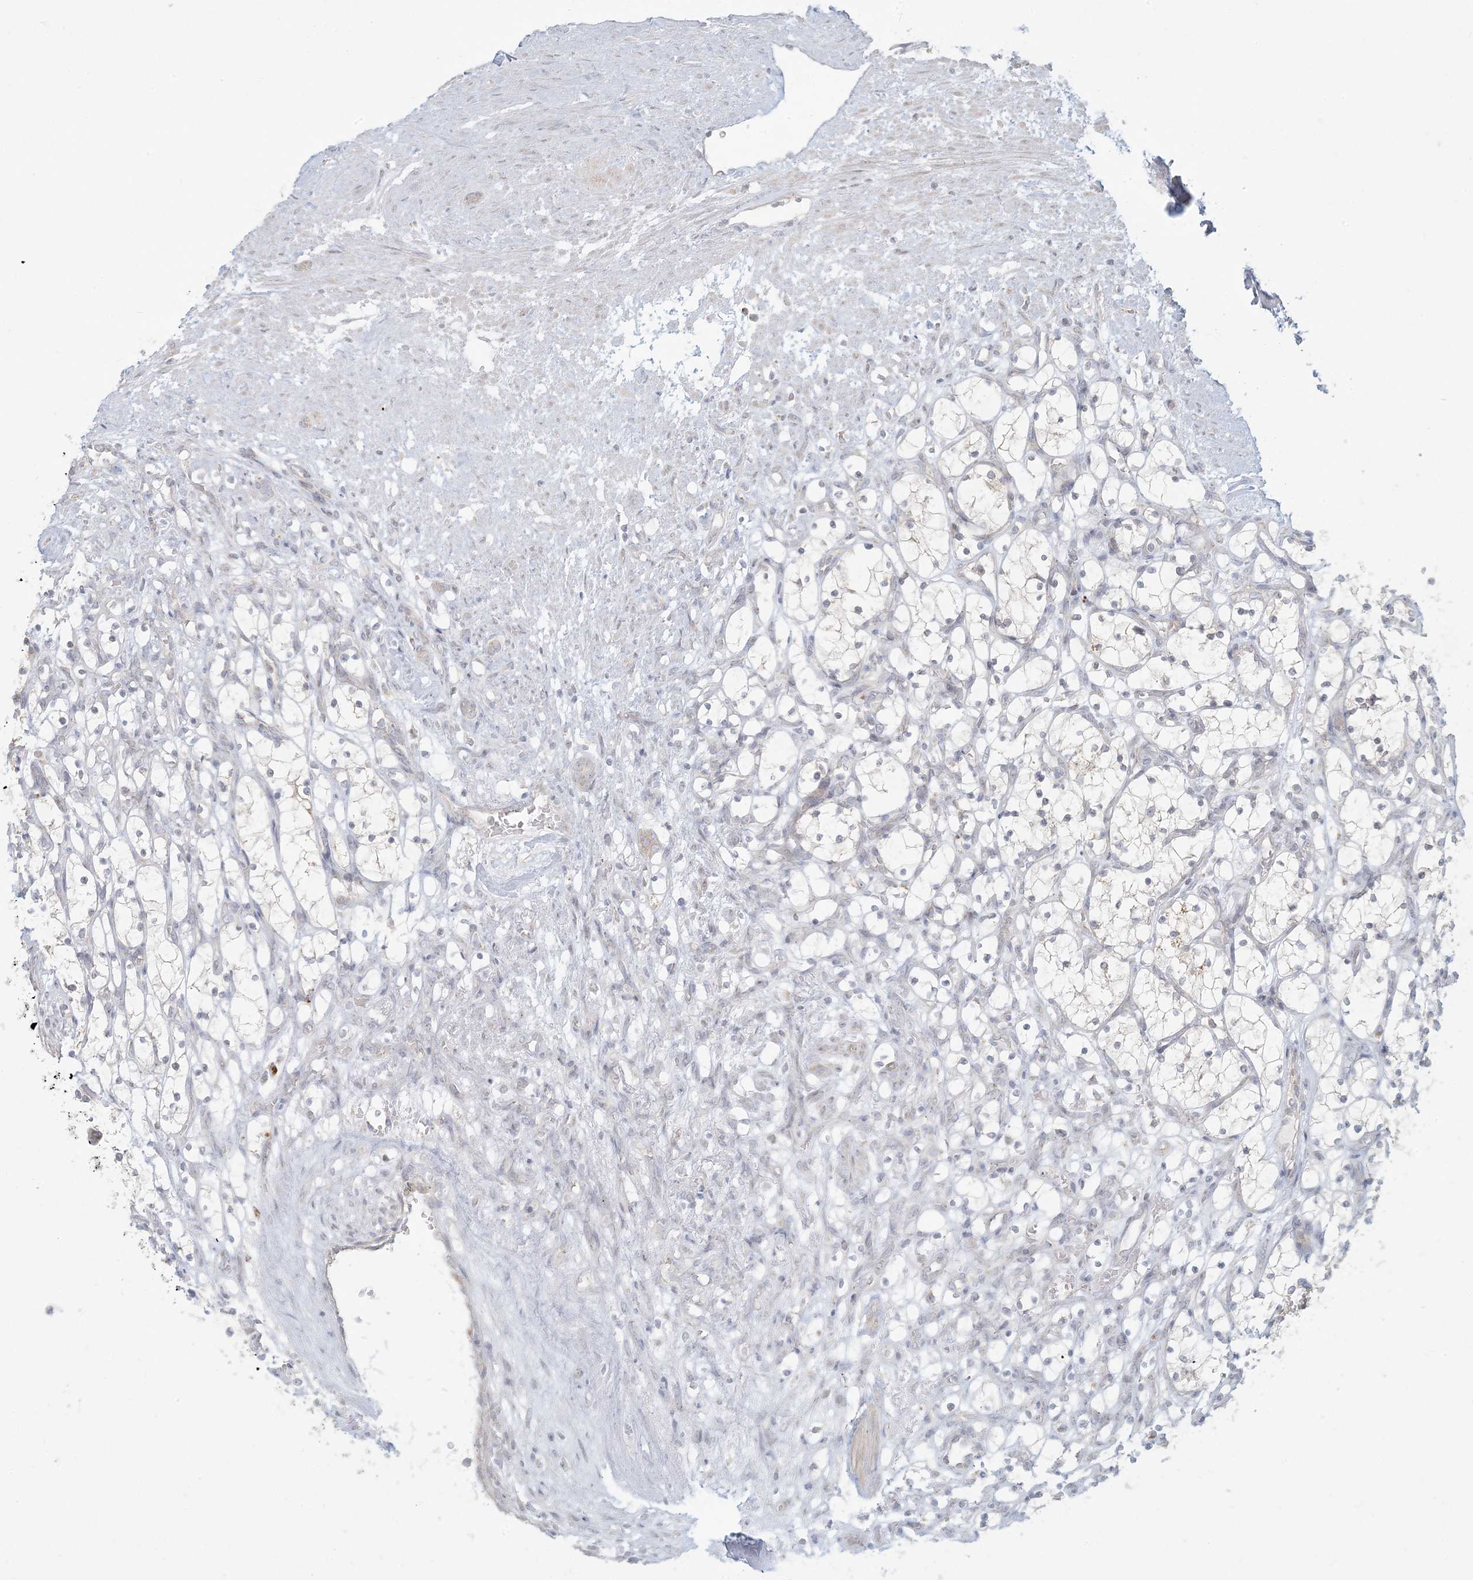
{"staining": {"intensity": "negative", "quantity": "none", "location": "none"}, "tissue": "renal cancer", "cell_type": "Tumor cells", "image_type": "cancer", "snomed": [{"axis": "morphology", "description": "Adenocarcinoma, NOS"}, {"axis": "topography", "description": "Kidney"}], "caption": "High magnification brightfield microscopy of renal cancer stained with DAB (brown) and counterstained with hematoxylin (blue): tumor cells show no significant expression.", "gene": "MCAT", "patient": {"sex": "female", "age": 69}}